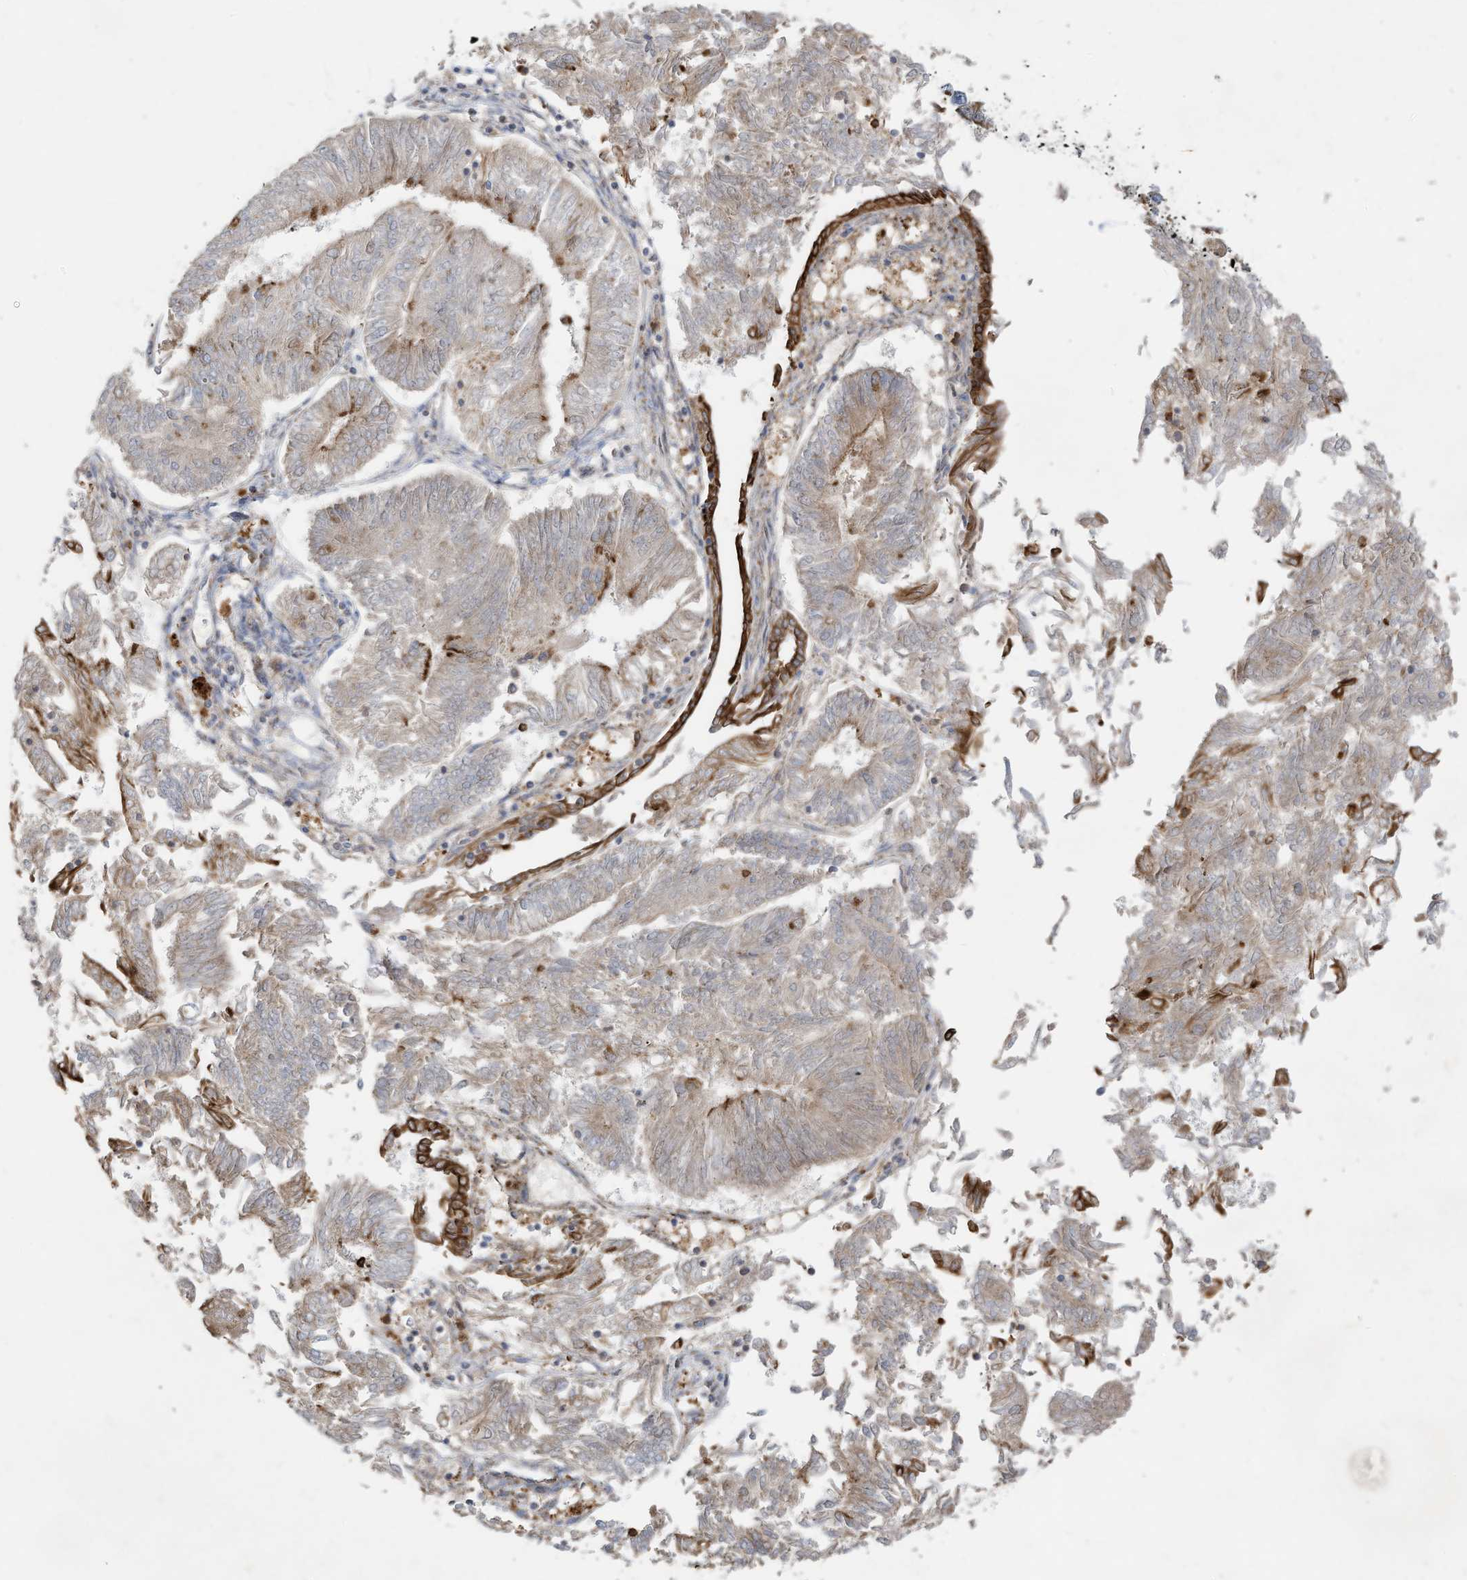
{"staining": {"intensity": "moderate", "quantity": "<25%", "location": "cytoplasmic/membranous"}, "tissue": "endometrial cancer", "cell_type": "Tumor cells", "image_type": "cancer", "snomed": [{"axis": "morphology", "description": "Adenocarcinoma, NOS"}, {"axis": "topography", "description": "Endometrium"}], "caption": "High-power microscopy captured an immunohistochemistry histopathology image of endometrial cancer (adenocarcinoma), revealing moderate cytoplasmic/membranous staining in about <25% of tumor cells.", "gene": "C2orf74", "patient": {"sex": "female", "age": 58}}